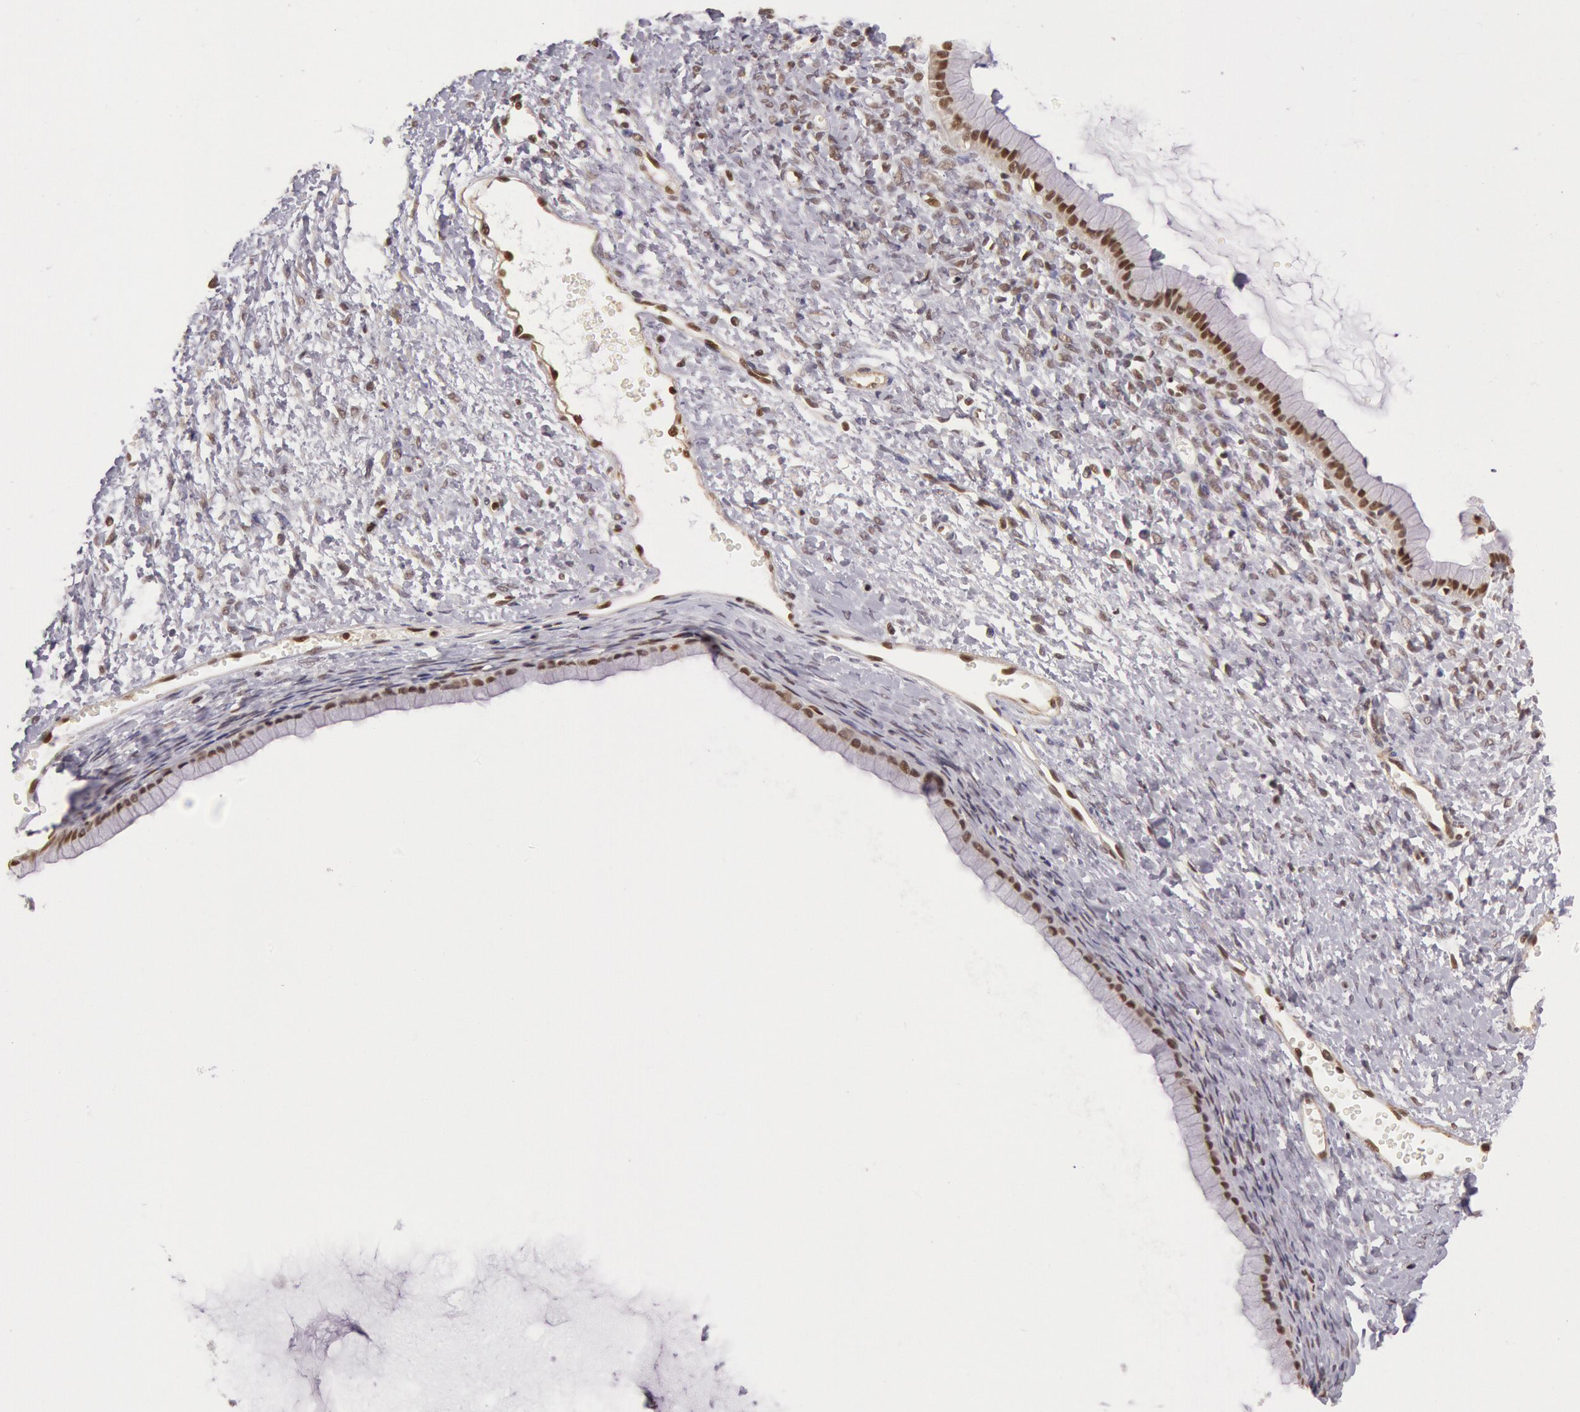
{"staining": {"intensity": "moderate", "quantity": ">75%", "location": "nuclear"}, "tissue": "ovarian cancer", "cell_type": "Tumor cells", "image_type": "cancer", "snomed": [{"axis": "morphology", "description": "Cystadenocarcinoma, mucinous, NOS"}, {"axis": "topography", "description": "Ovary"}], "caption": "This is a micrograph of immunohistochemistry staining of ovarian mucinous cystadenocarcinoma, which shows moderate staining in the nuclear of tumor cells.", "gene": "ESS2", "patient": {"sex": "female", "age": 25}}